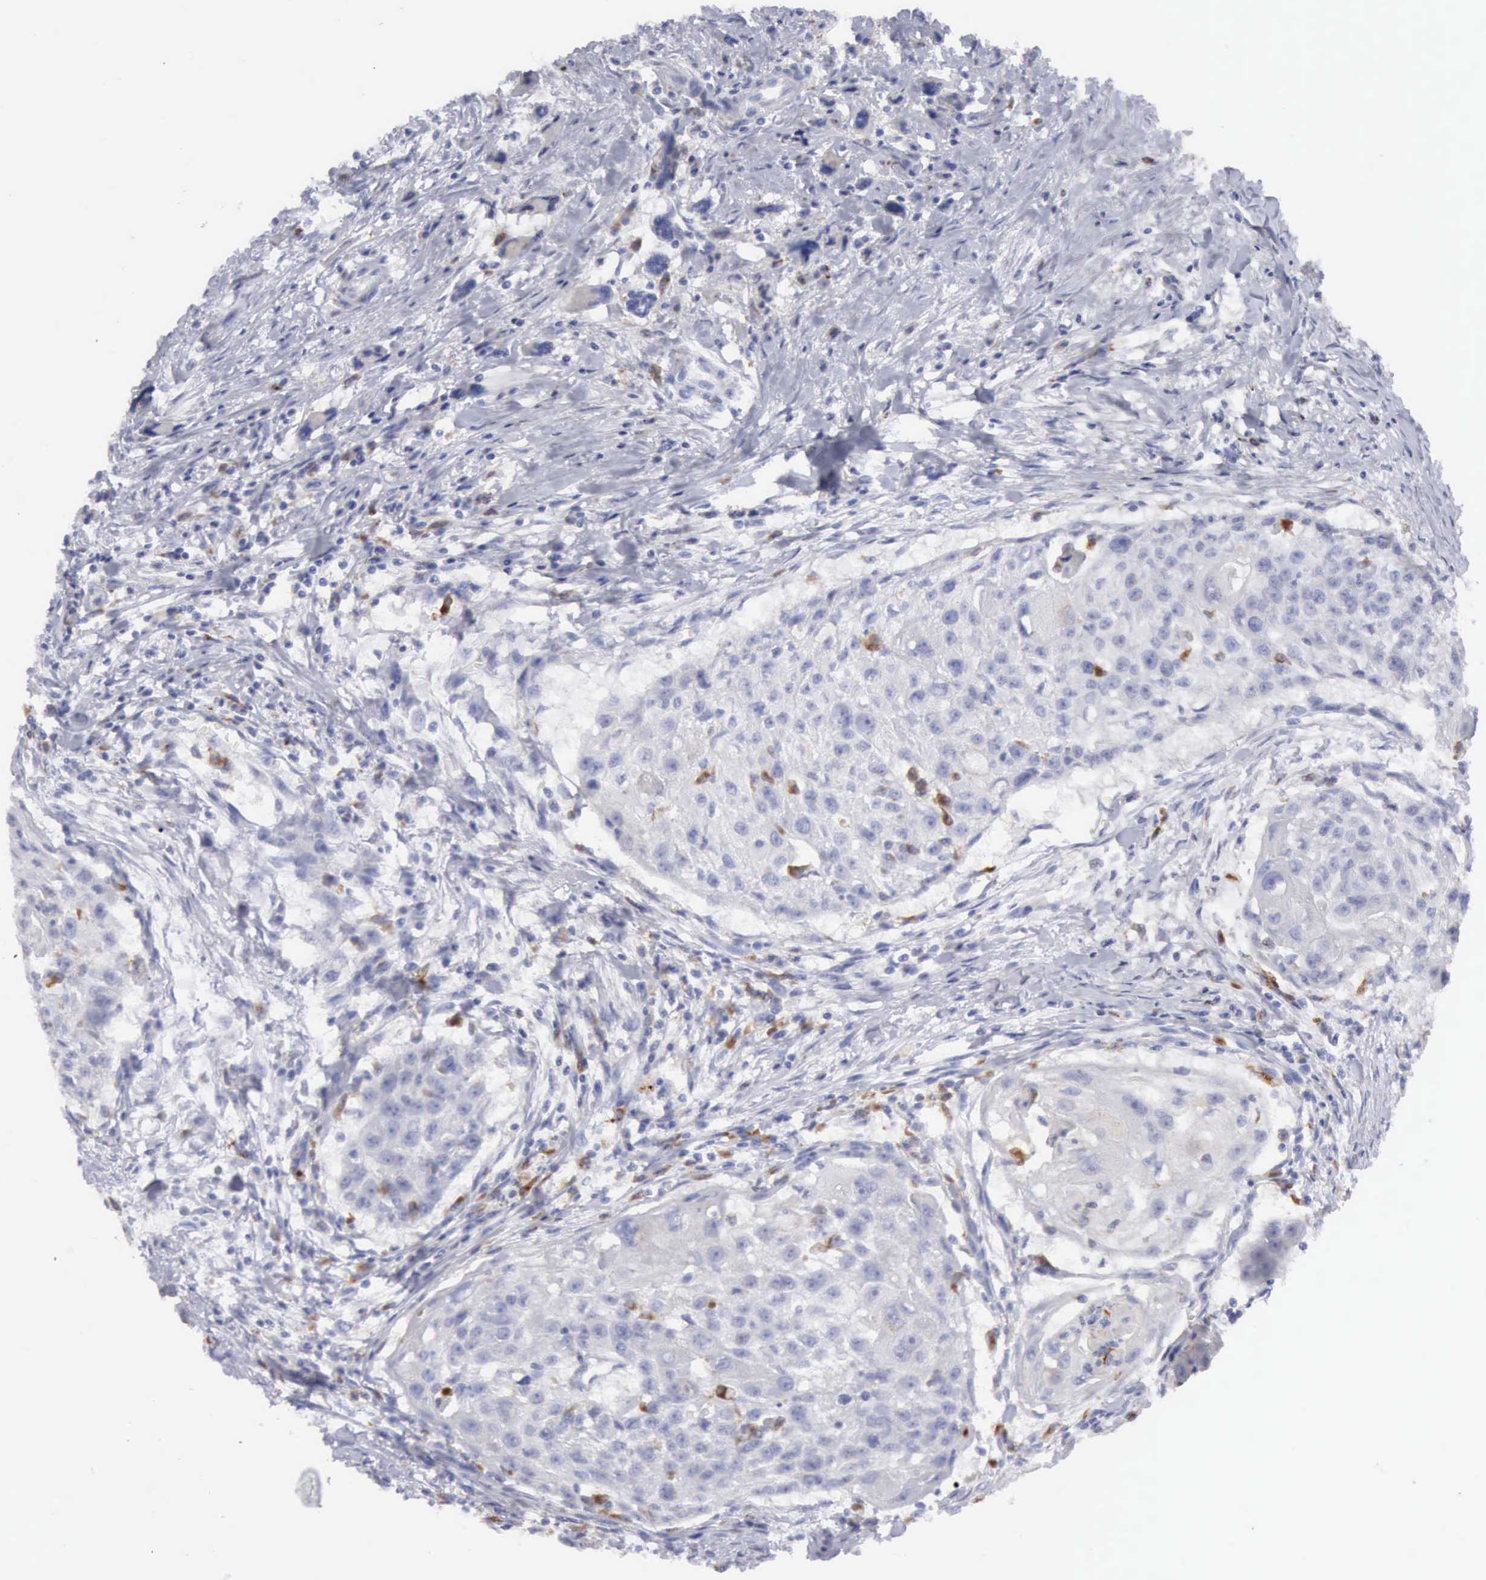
{"staining": {"intensity": "negative", "quantity": "none", "location": "none"}, "tissue": "head and neck cancer", "cell_type": "Tumor cells", "image_type": "cancer", "snomed": [{"axis": "morphology", "description": "Squamous cell carcinoma, NOS"}, {"axis": "topography", "description": "Head-Neck"}], "caption": "Immunohistochemical staining of squamous cell carcinoma (head and neck) displays no significant expression in tumor cells.", "gene": "CTSS", "patient": {"sex": "male", "age": 64}}